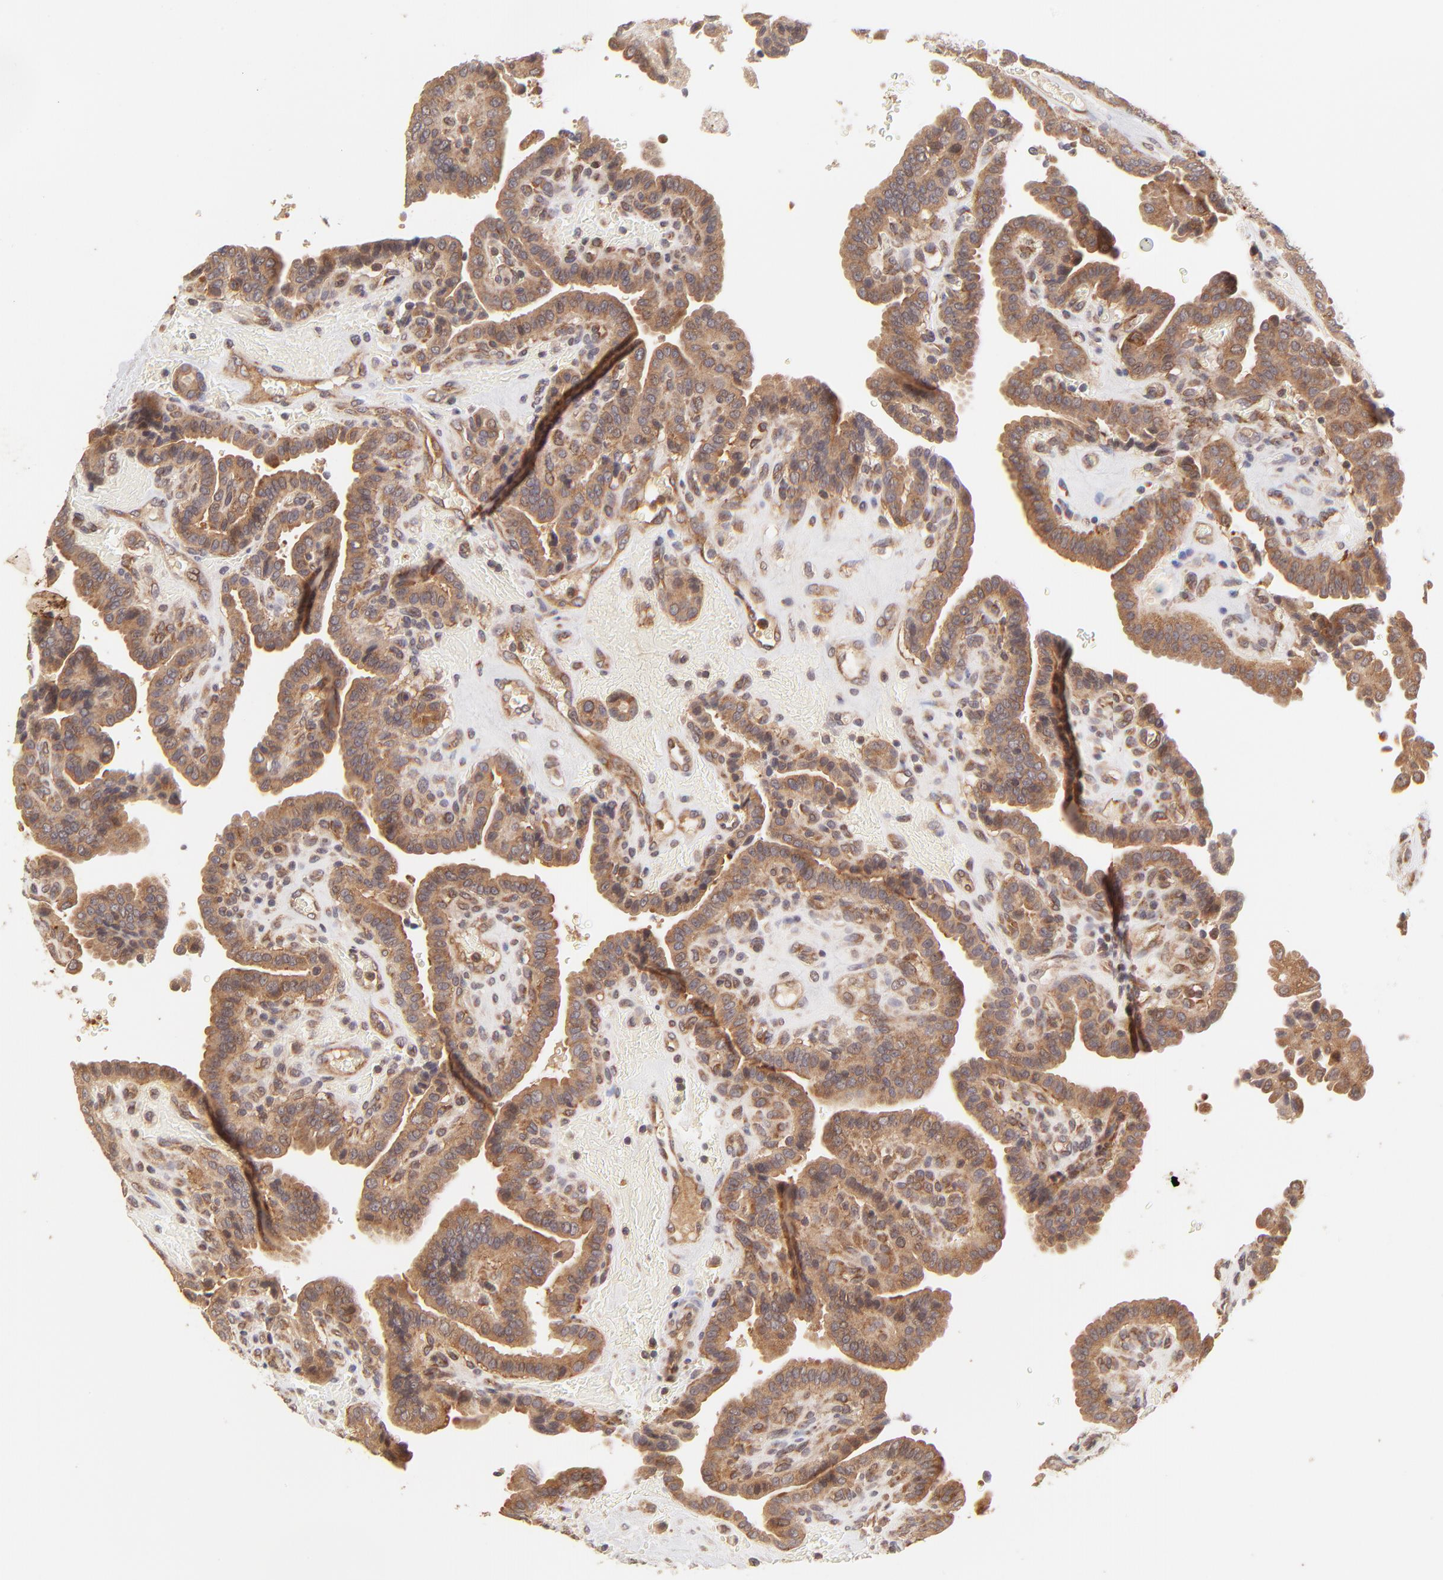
{"staining": {"intensity": "moderate", "quantity": ">75%", "location": "cytoplasmic/membranous"}, "tissue": "thyroid cancer", "cell_type": "Tumor cells", "image_type": "cancer", "snomed": [{"axis": "morphology", "description": "Papillary adenocarcinoma, NOS"}, {"axis": "topography", "description": "Thyroid gland"}], "caption": "Thyroid cancer stained for a protein exhibits moderate cytoplasmic/membranous positivity in tumor cells.", "gene": "TNRC6B", "patient": {"sex": "male", "age": 87}}